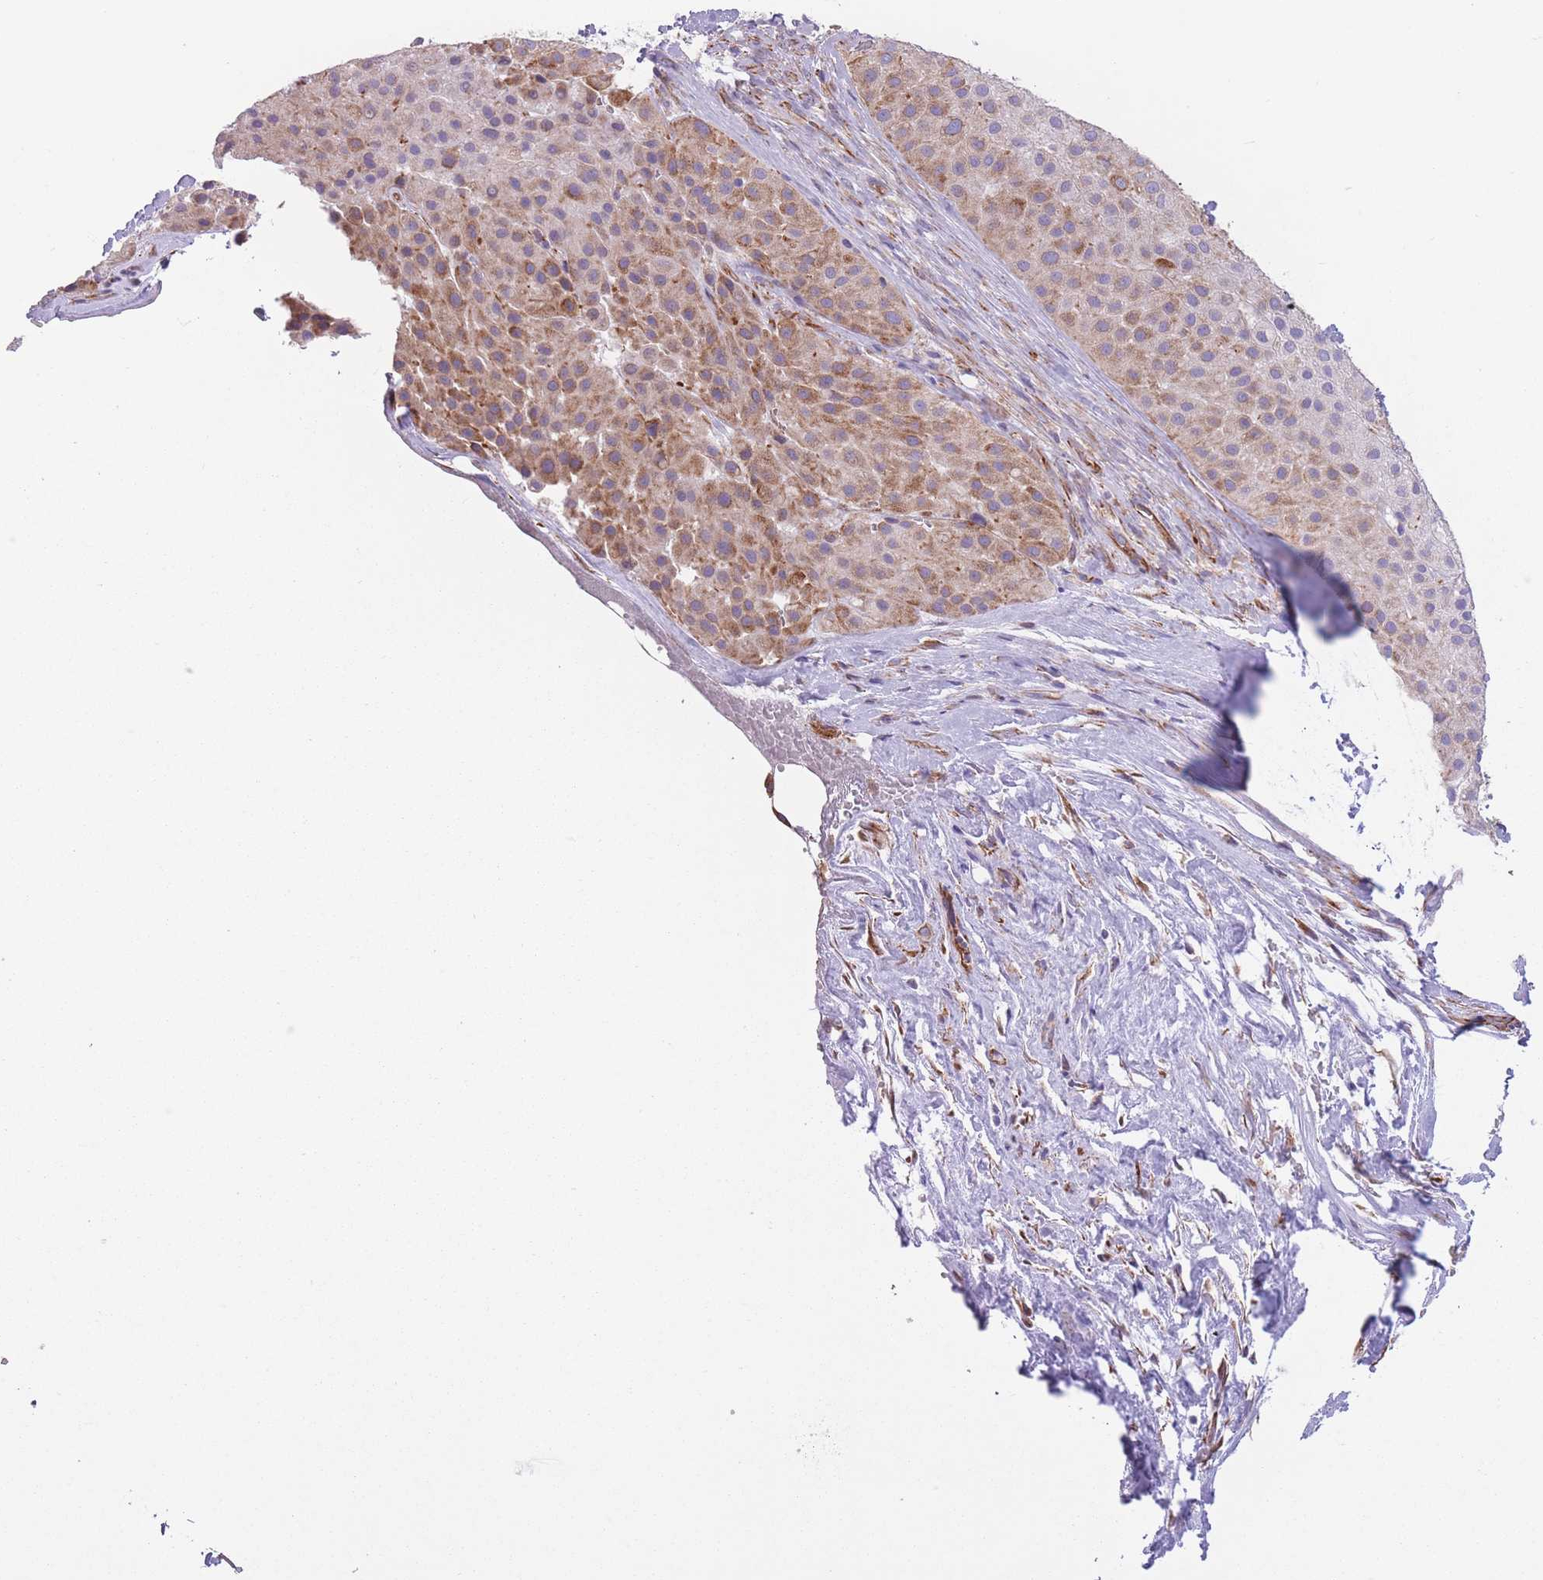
{"staining": {"intensity": "moderate", "quantity": ">75%", "location": "cytoplasmic/membranous"}, "tissue": "melanoma", "cell_type": "Tumor cells", "image_type": "cancer", "snomed": [{"axis": "morphology", "description": "Malignant melanoma, Metastatic site"}, {"axis": "topography", "description": "Smooth muscle"}], "caption": "Malignant melanoma (metastatic site) stained with DAB IHC demonstrates medium levels of moderate cytoplasmic/membranous expression in approximately >75% of tumor cells.", "gene": "PTCD1", "patient": {"sex": "male", "age": 41}}